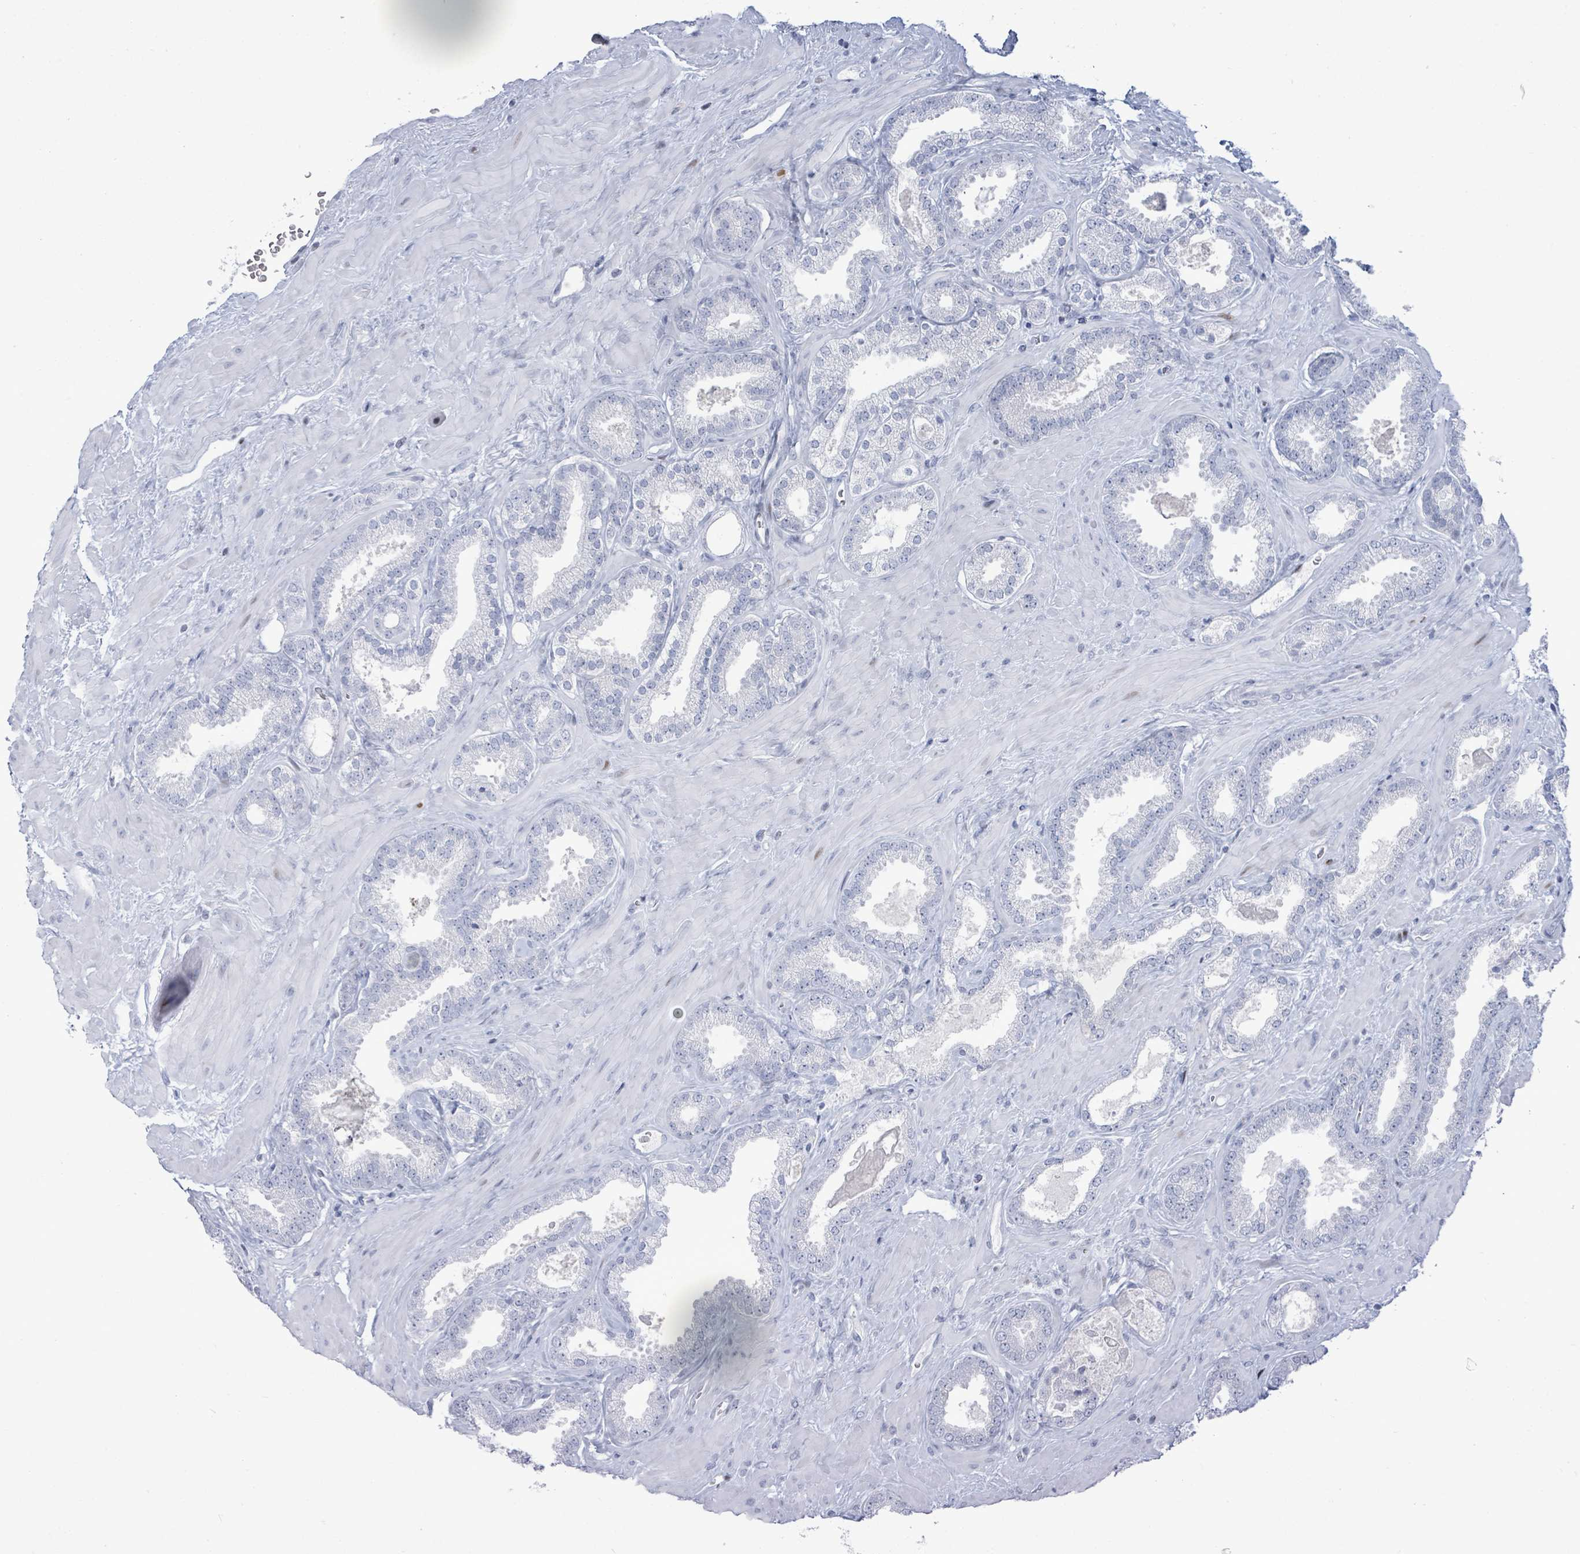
{"staining": {"intensity": "negative", "quantity": "none", "location": "none"}, "tissue": "prostate cancer", "cell_type": "Tumor cells", "image_type": "cancer", "snomed": [{"axis": "morphology", "description": "Adenocarcinoma, Low grade"}, {"axis": "topography", "description": "Prostate"}], "caption": "Immunohistochemistry photomicrograph of human prostate low-grade adenocarcinoma stained for a protein (brown), which shows no expression in tumor cells. (DAB IHC, high magnification).", "gene": "MALL", "patient": {"sex": "male", "age": 62}}